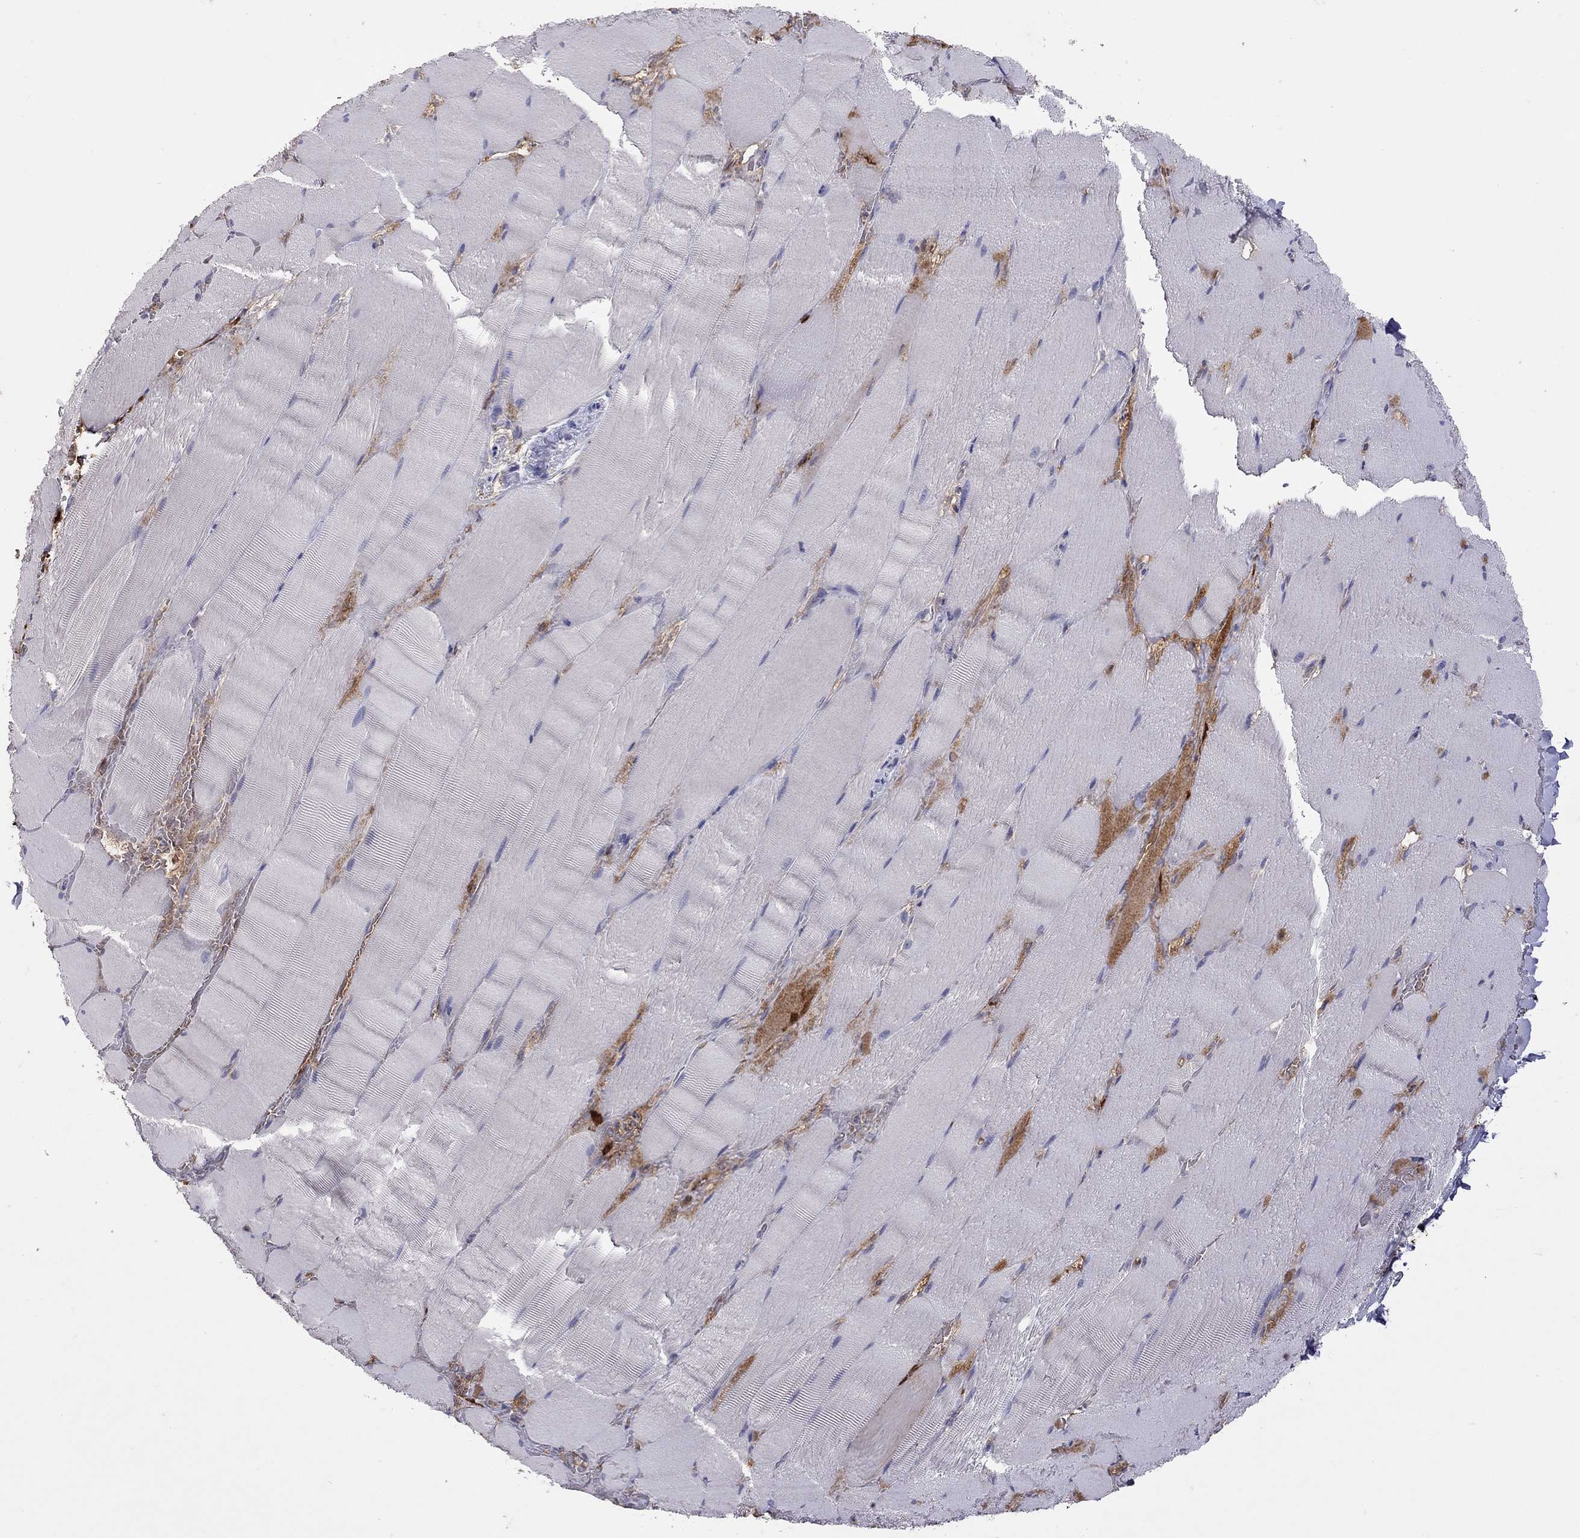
{"staining": {"intensity": "negative", "quantity": "none", "location": "none"}, "tissue": "skeletal muscle", "cell_type": "Myocytes", "image_type": "normal", "snomed": [{"axis": "morphology", "description": "Normal tissue, NOS"}, {"axis": "topography", "description": "Skeletal muscle"}], "caption": "A photomicrograph of skeletal muscle stained for a protein displays no brown staining in myocytes.", "gene": "SERPINA3", "patient": {"sex": "male", "age": 56}}